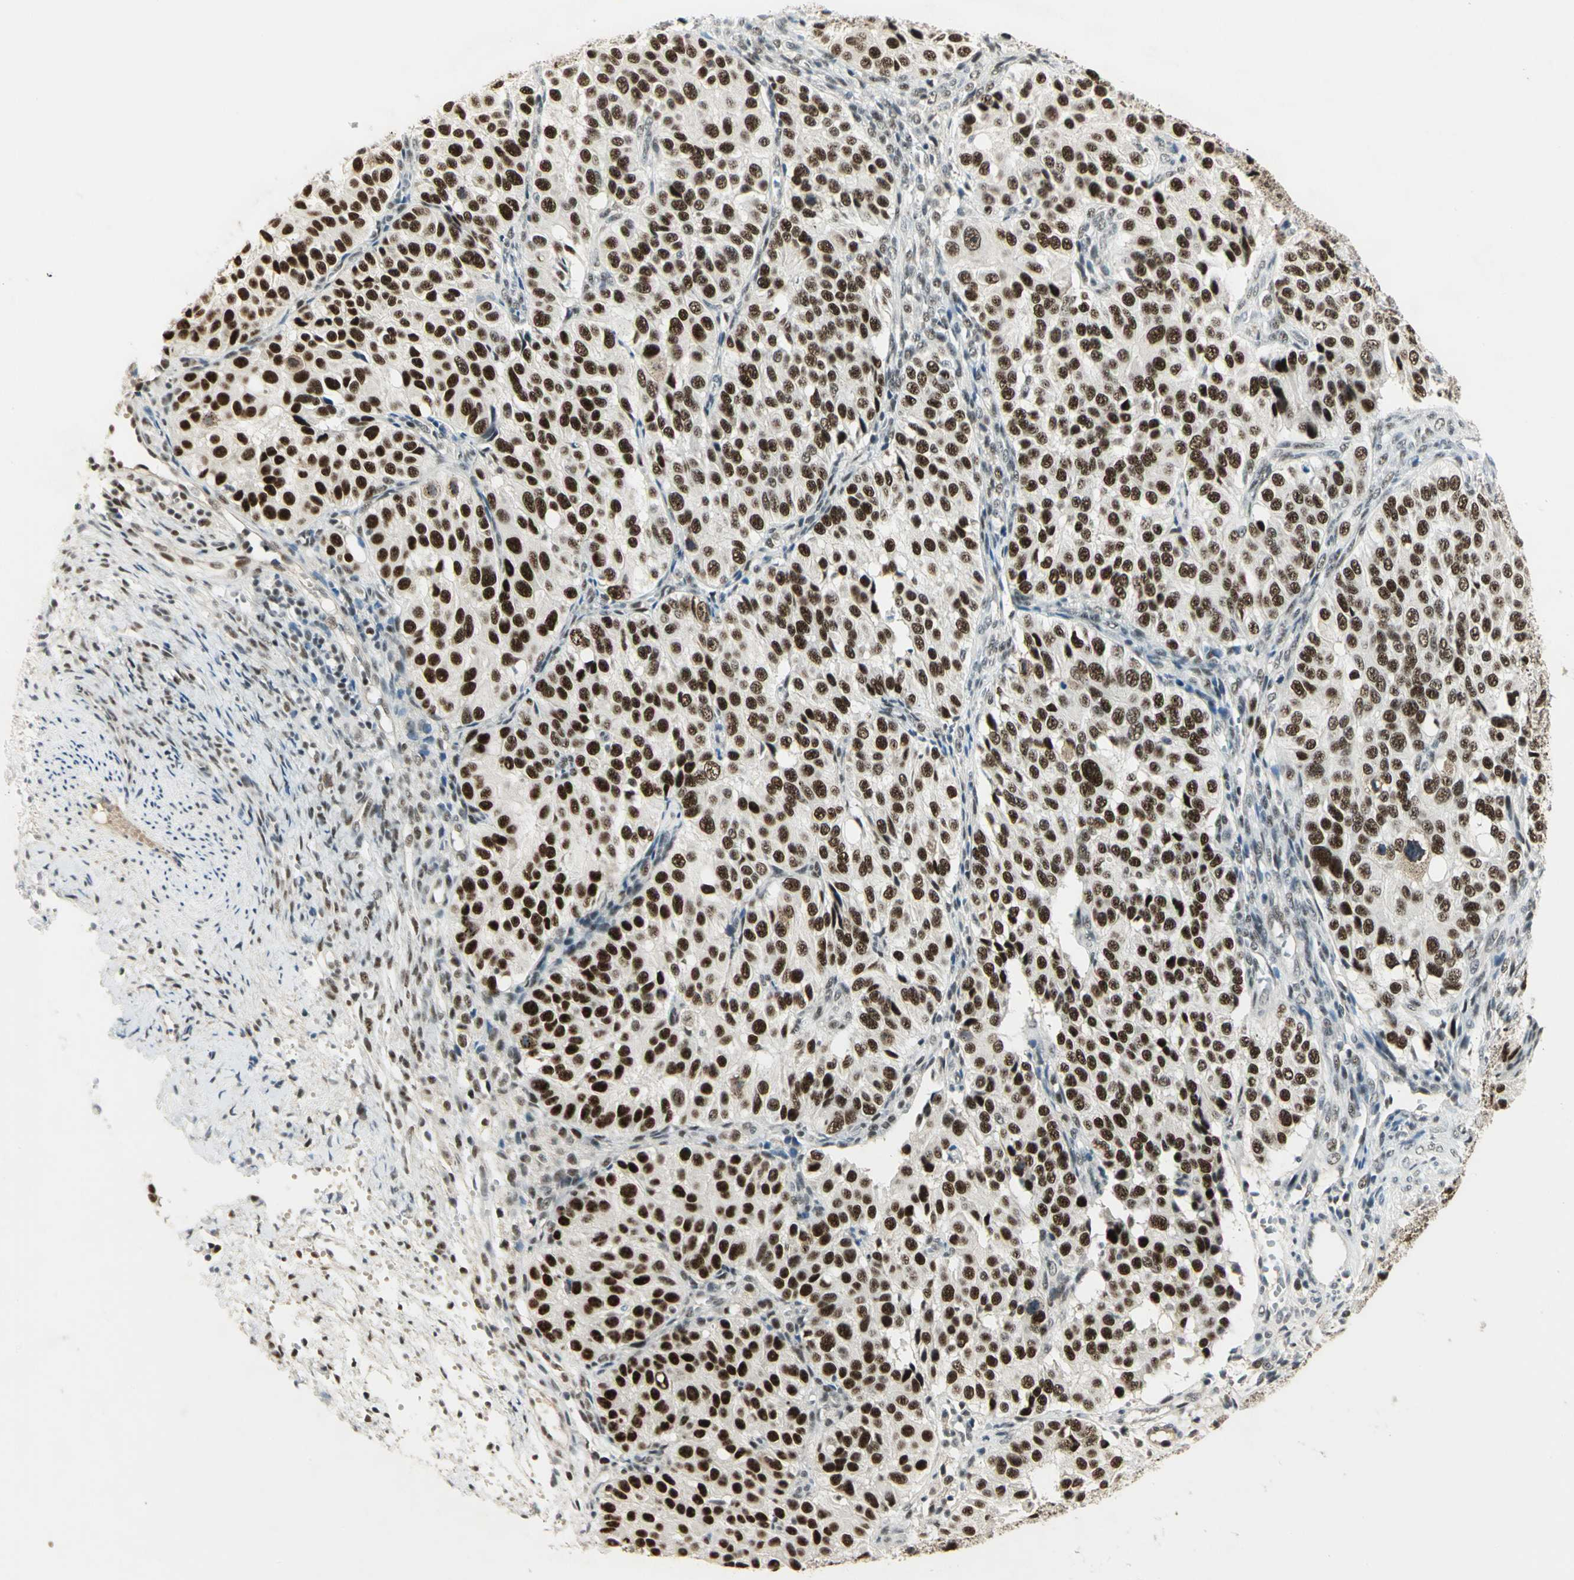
{"staining": {"intensity": "strong", "quantity": ">75%", "location": "nuclear"}, "tissue": "ovarian cancer", "cell_type": "Tumor cells", "image_type": "cancer", "snomed": [{"axis": "morphology", "description": "Carcinoma, endometroid"}, {"axis": "topography", "description": "Ovary"}], "caption": "High-magnification brightfield microscopy of ovarian endometroid carcinoma stained with DAB (brown) and counterstained with hematoxylin (blue). tumor cells exhibit strong nuclear expression is seen in about>75% of cells.", "gene": "CCNT1", "patient": {"sex": "female", "age": 51}}